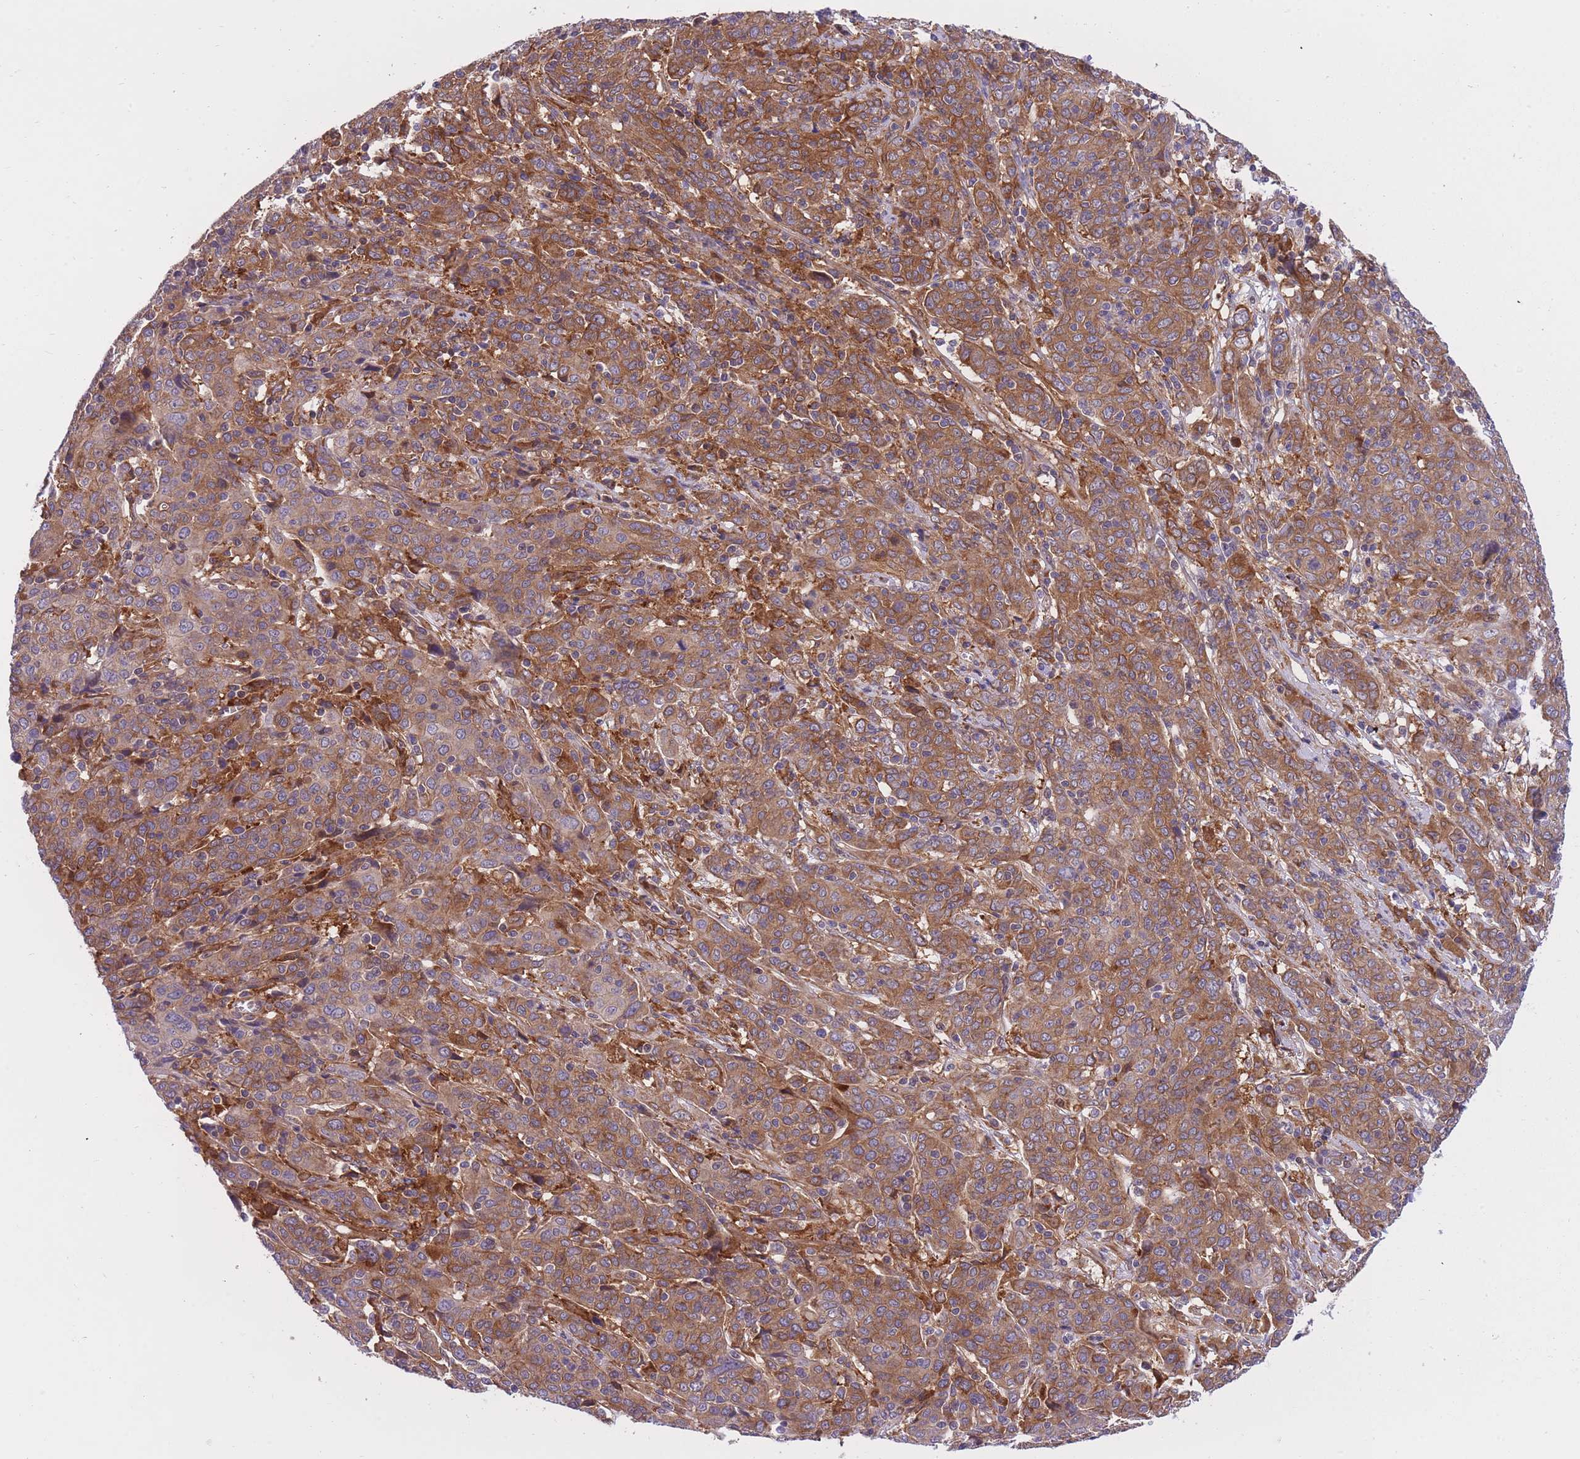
{"staining": {"intensity": "moderate", "quantity": ">75%", "location": "cytoplasmic/membranous"}, "tissue": "cervical cancer", "cell_type": "Tumor cells", "image_type": "cancer", "snomed": [{"axis": "morphology", "description": "Squamous cell carcinoma, NOS"}, {"axis": "topography", "description": "Cervix"}], "caption": "Brown immunohistochemical staining in cervical squamous cell carcinoma demonstrates moderate cytoplasmic/membranous staining in approximately >75% of tumor cells.", "gene": "CRYGN", "patient": {"sex": "female", "age": 67}}